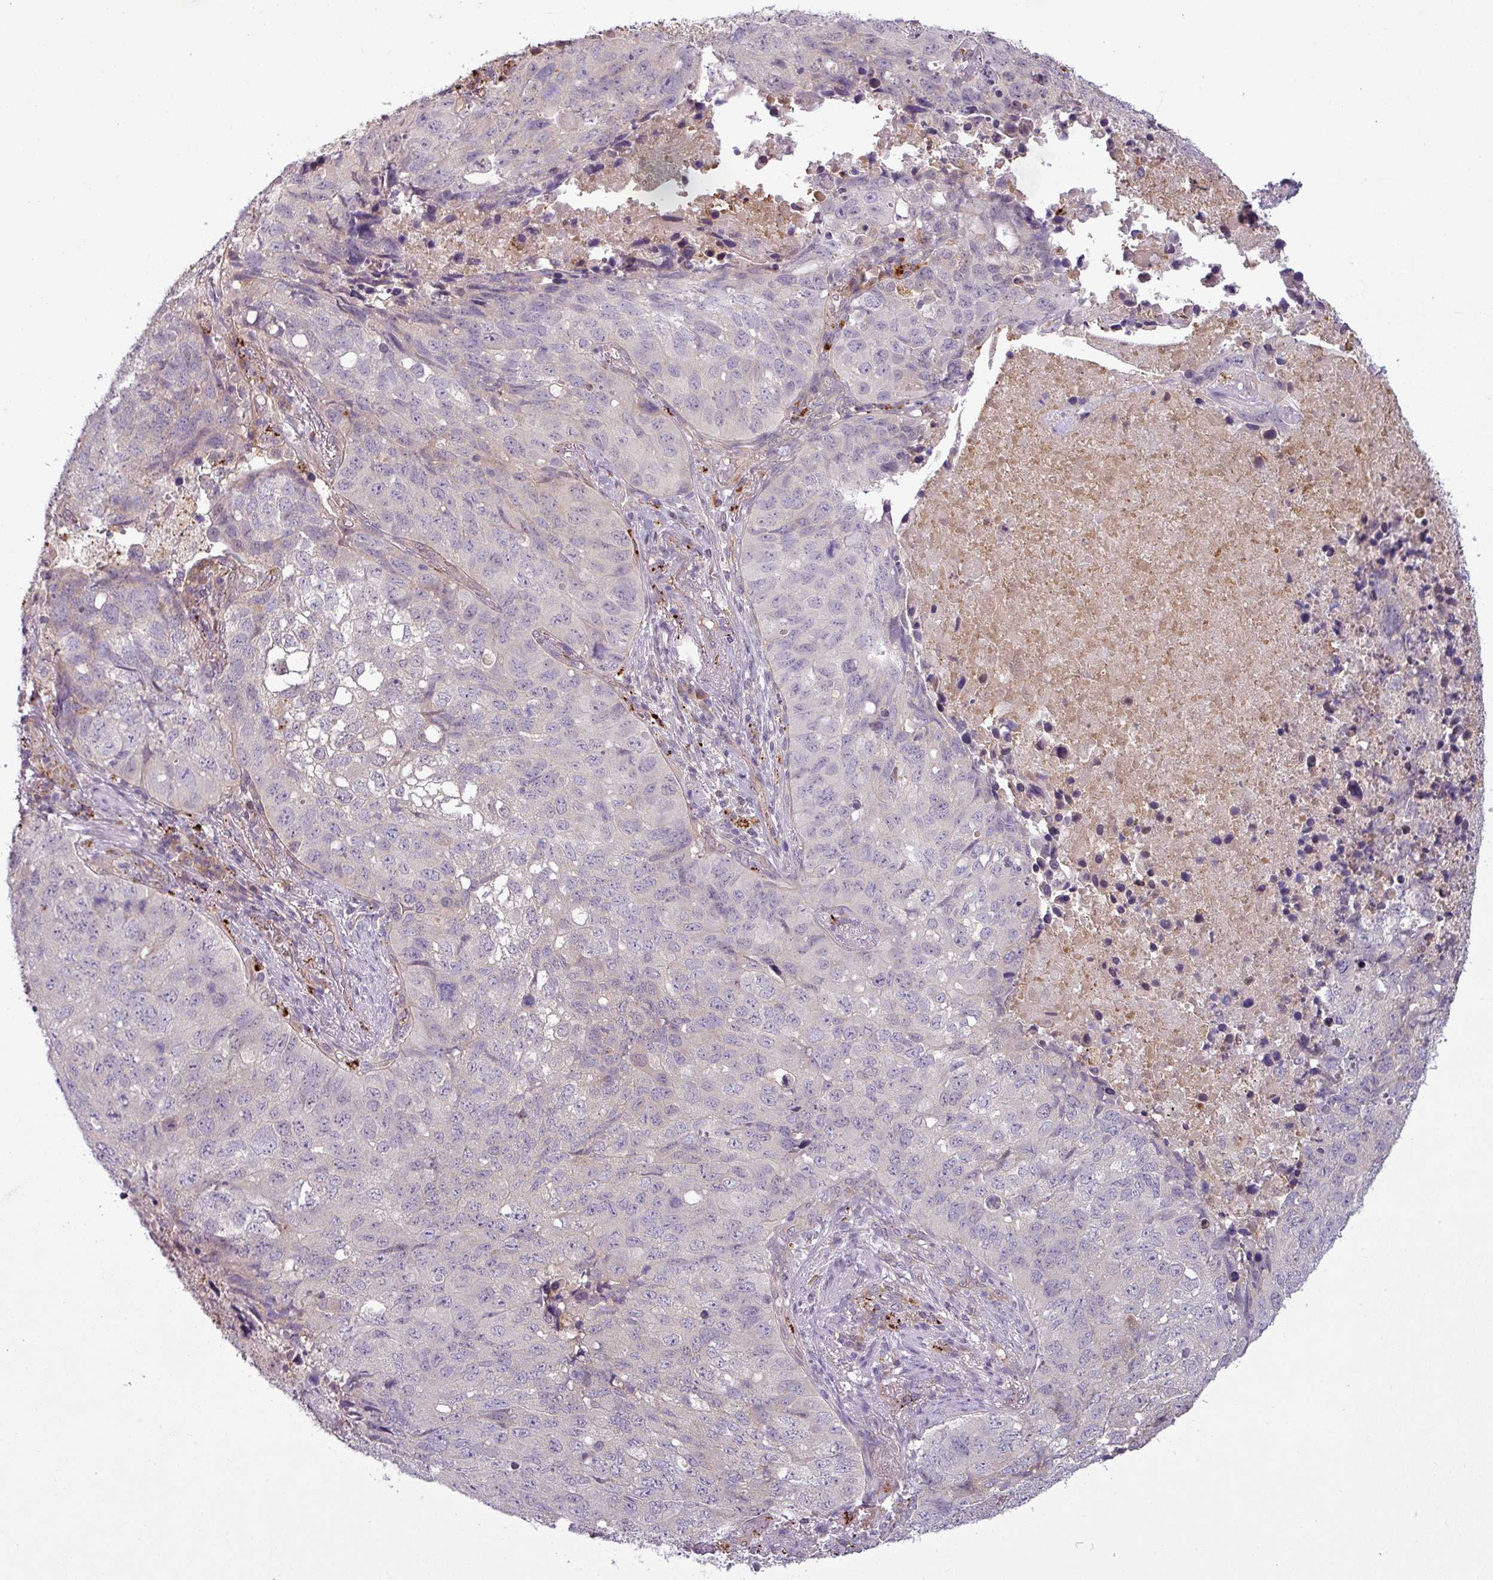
{"staining": {"intensity": "negative", "quantity": "none", "location": "none"}, "tissue": "lung cancer", "cell_type": "Tumor cells", "image_type": "cancer", "snomed": [{"axis": "morphology", "description": "Squamous cell carcinoma, NOS"}, {"axis": "topography", "description": "Lung"}], "caption": "IHC image of lung squamous cell carcinoma stained for a protein (brown), which demonstrates no staining in tumor cells.", "gene": "CCDC144A", "patient": {"sex": "male", "age": 60}}